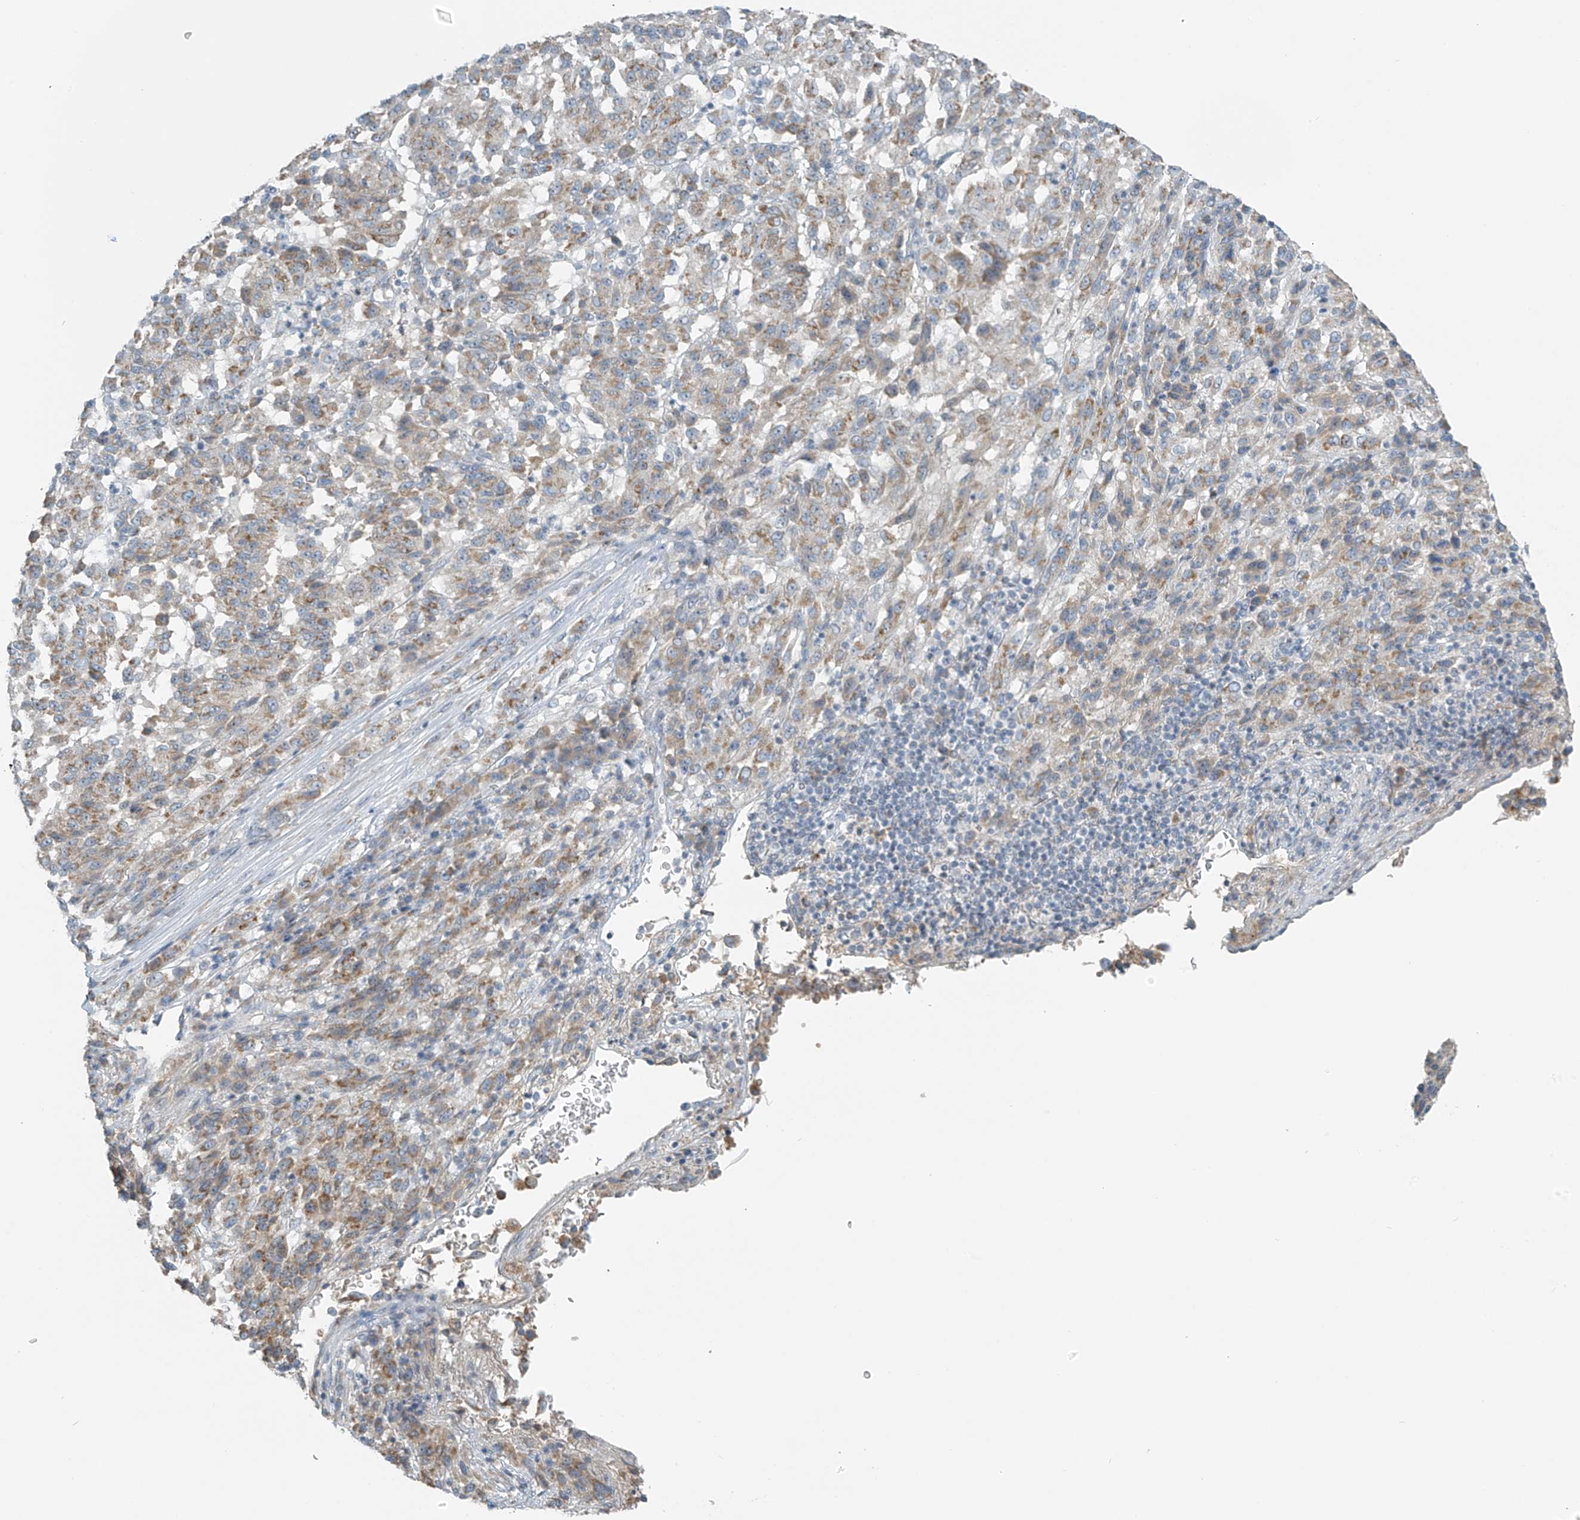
{"staining": {"intensity": "weak", "quantity": ">75%", "location": "cytoplasmic/membranous"}, "tissue": "melanoma", "cell_type": "Tumor cells", "image_type": "cancer", "snomed": [{"axis": "morphology", "description": "Malignant melanoma, Metastatic site"}, {"axis": "topography", "description": "Lung"}], "caption": "Human melanoma stained with a protein marker reveals weak staining in tumor cells.", "gene": "FAM131C", "patient": {"sex": "male", "age": 64}}